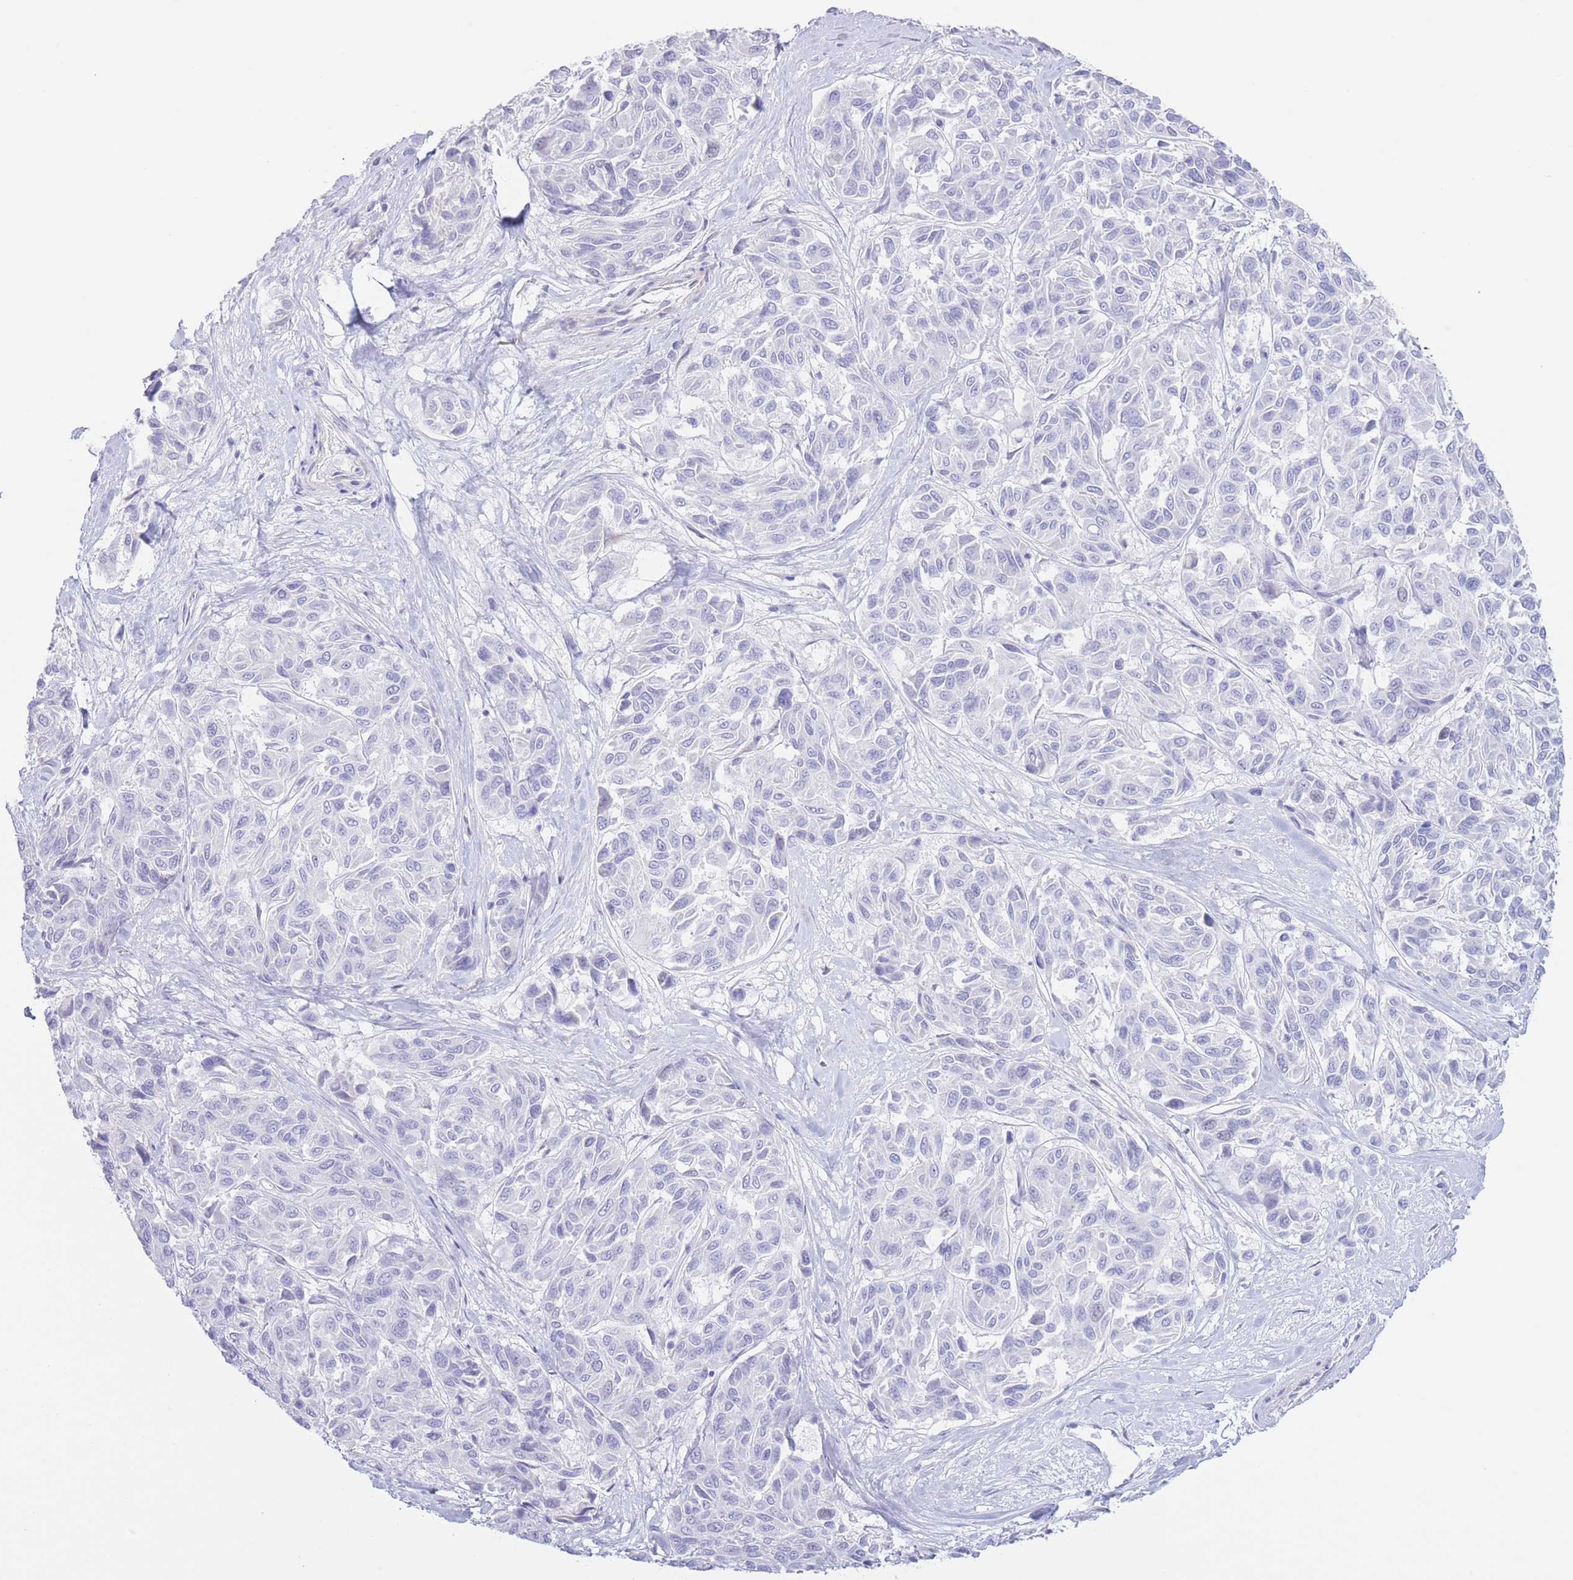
{"staining": {"intensity": "negative", "quantity": "none", "location": "none"}, "tissue": "melanoma", "cell_type": "Tumor cells", "image_type": "cancer", "snomed": [{"axis": "morphology", "description": "Malignant melanoma, NOS"}, {"axis": "topography", "description": "Skin"}], "caption": "The IHC histopathology image has no significant positivity in tumor cells of malignant melanoma tissue.", "gene": "PKLR", "patient": {"sex": "female", "age": 66}}